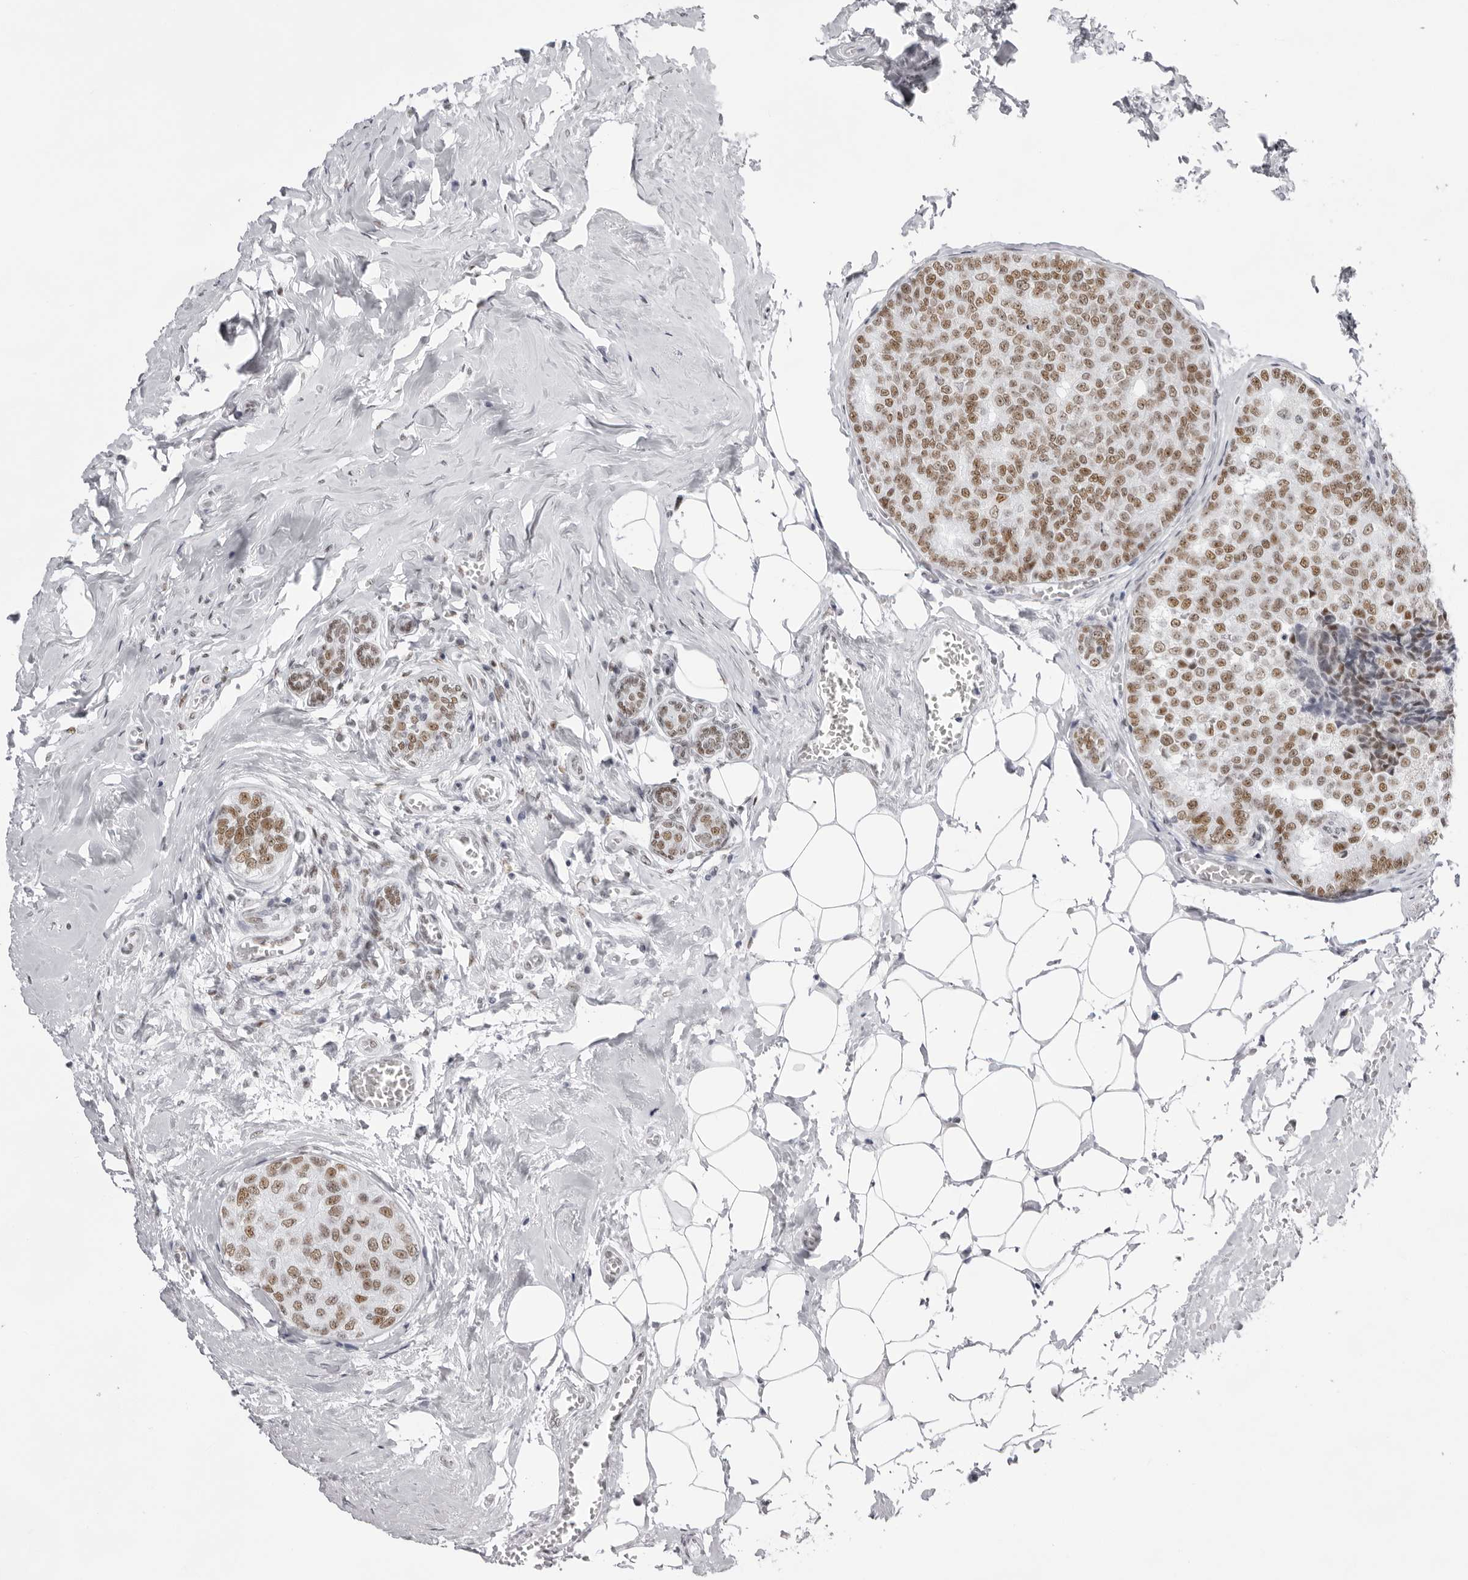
{"staining": {"intensity": "moderate", "quantity": ">75%", "location": "nuclear"}, "tissue": "breast cancer", "cell_type": "Tumor cells", "image_type": "cancer", "snomed": [{"axis": "morphology", "description": "Normal tissue, NOS"}, {"axis": "morphology", "description": "Duct carcinoma"}, {"axis": "topography", "description": "Breast"}], "caption": "The photomicrograph demonstrates a brown stain indicating the presence of a protein in the nuclear of tumor cells in breast invasive ductal carcinoma. (DAB IHC, brown staining for protein, blue staining for nuclei).", "gene": "IRF2BP2", "patient": {"sex": "female", "age": 43}}